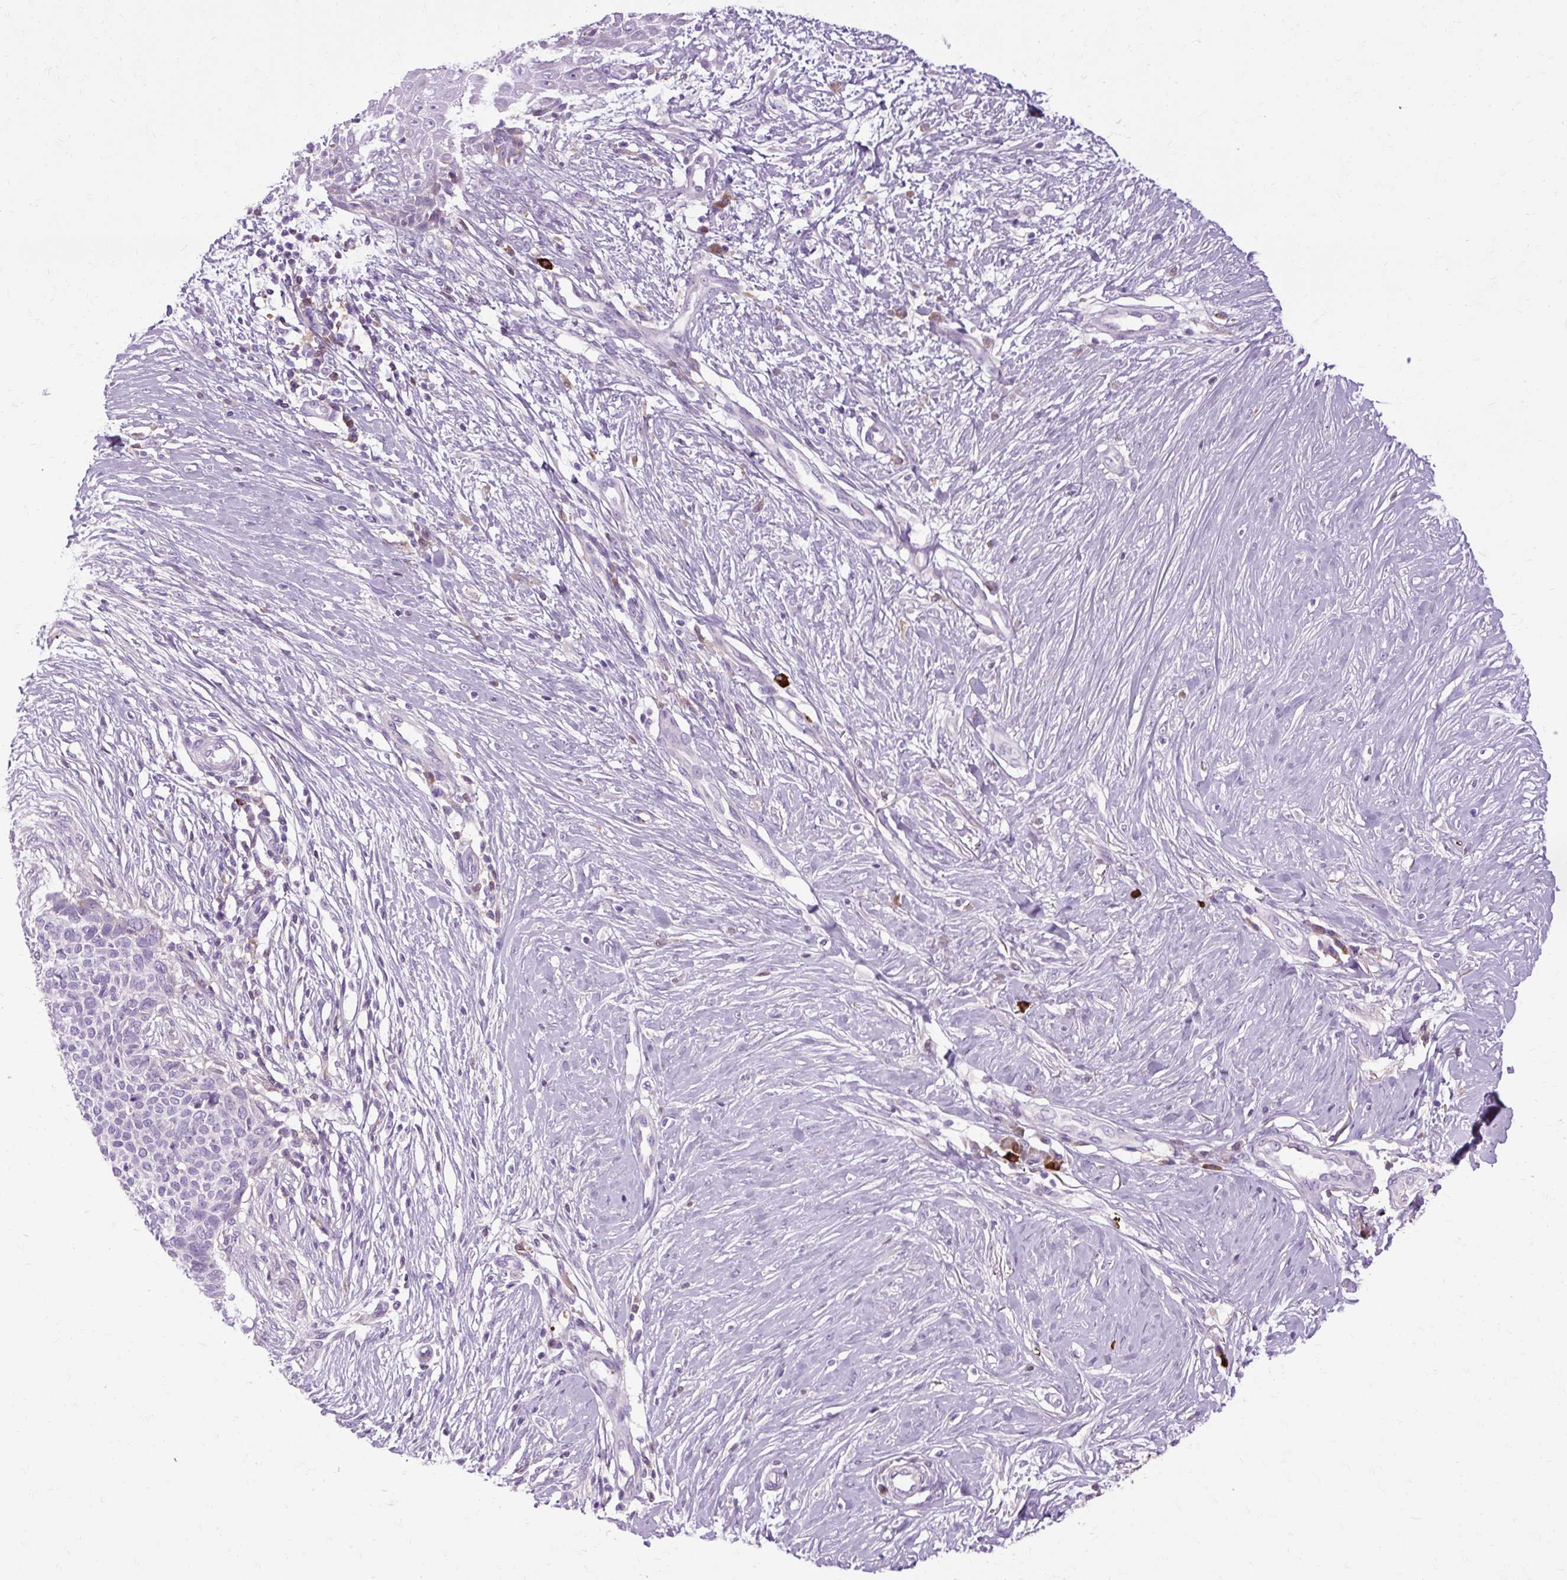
{"staining": {"intensity": "negative", "quantity": "none", "location": "none"}, "tissue": "skin cancer", "cell_type": "Tumor cells", "image_type": "cancer", "snomed": [{"axis": "morphology", "description": "Normal tissue, NOS"}, {"axis": "morphology", "description": "Basal cell carcinoma"}, {"axis": "topography", "description": "Skin"}], "caption": "IHC histopathology image of neoplastic tissue: skin cancer stained with DAB (3,3'-diaminobenzidine) exhibits no significant protein positivity in tumor cells. (DAB immunohistochemistry, high magnification).", "gene": "ARRDC2", "patient": {"sex": "male", "age": 50}}